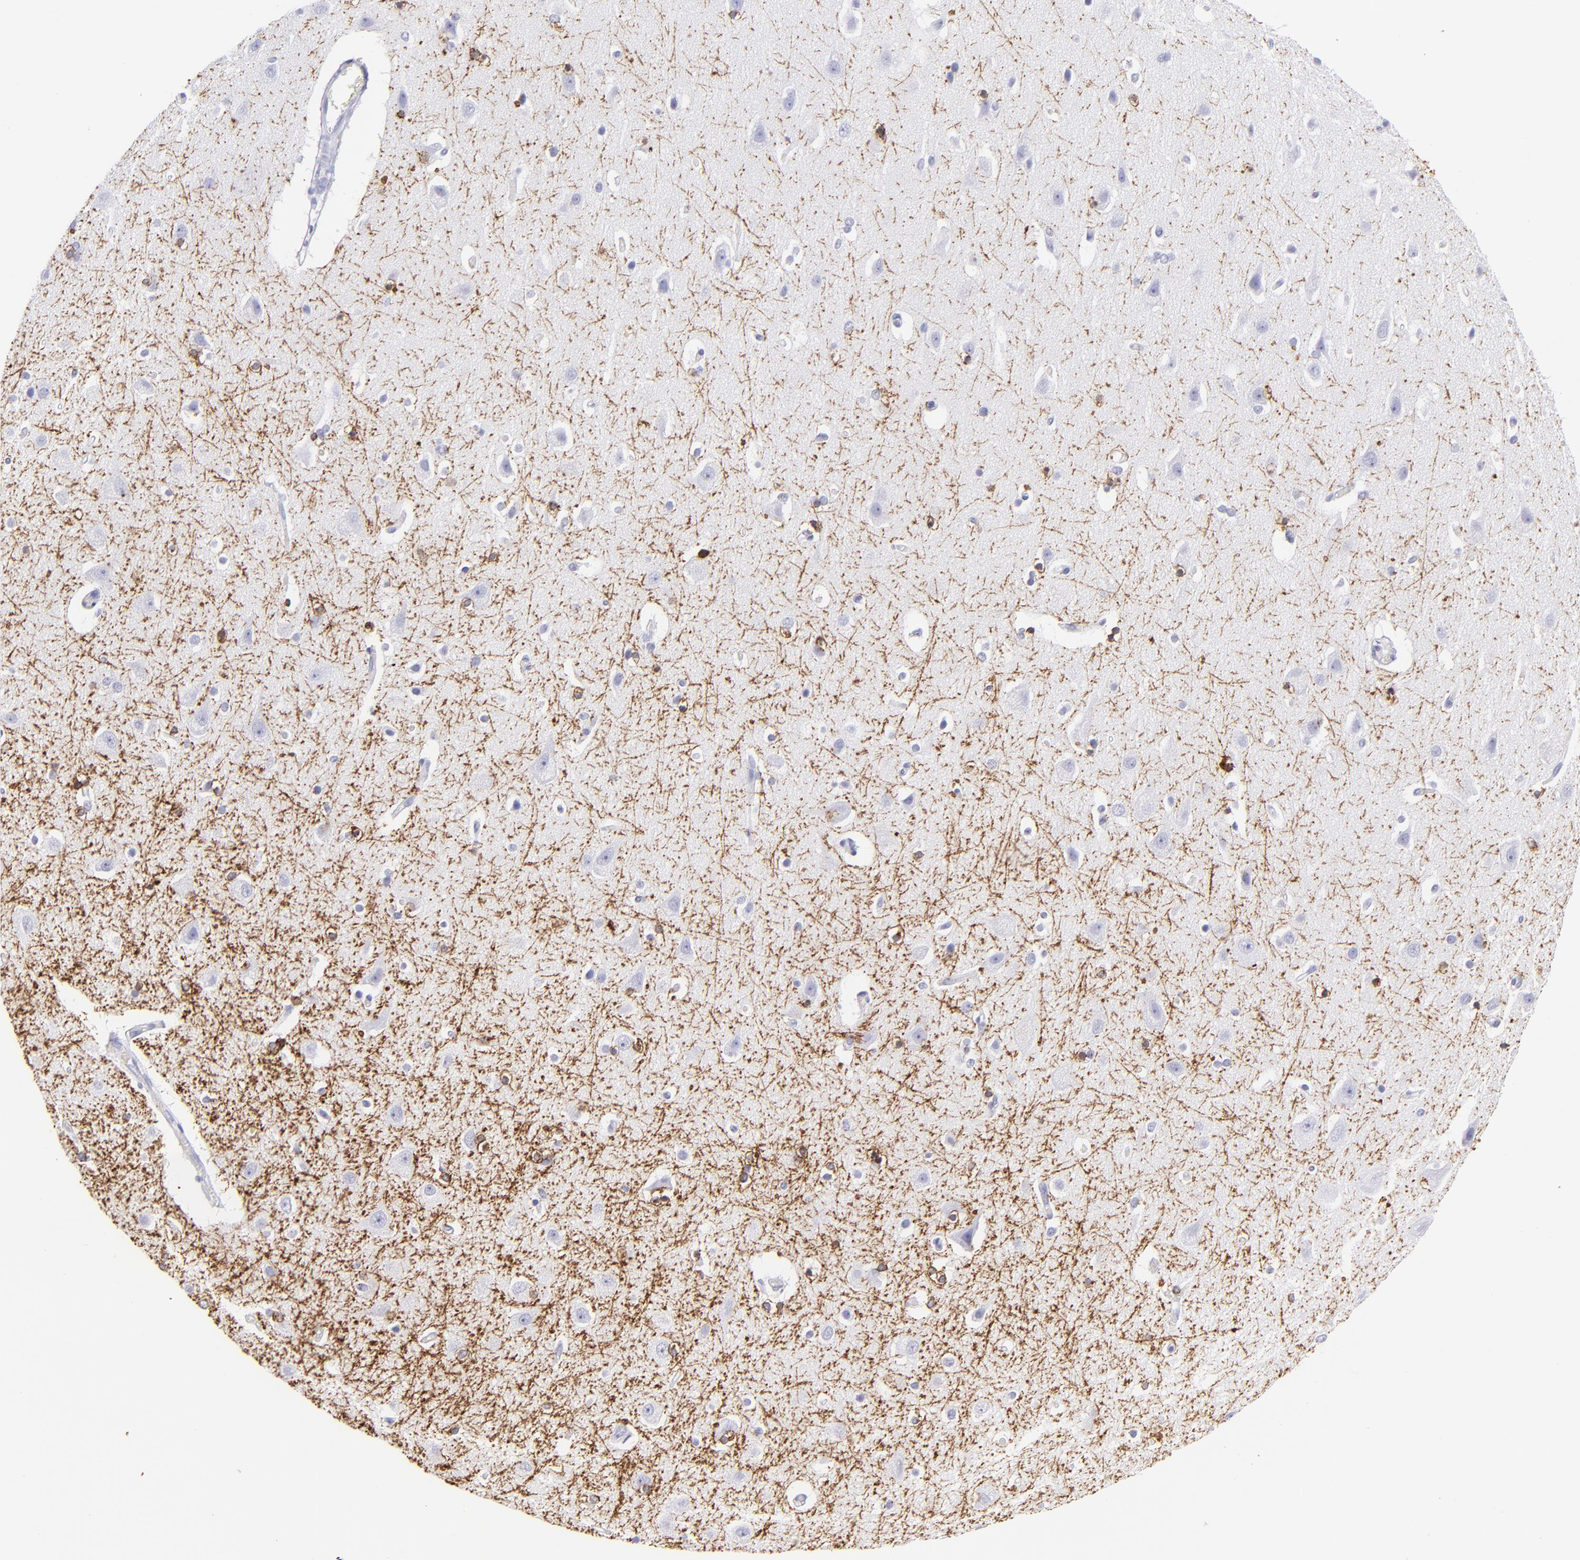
{"staining": {"intensity": "strong", "quantity": "25%-75%", "location": "cytoplasmic/membranous"}, "tissue": "caudate", "cell_type": "Glial cells", "image_type": "normal", "snomed": [{"axis": "morphology", "description": "Normal tissue, NOS"}, {"axis": "topography", "description": "Lateral ventricle wall"}], "caption": "IHC of benign human caudate shows high levels of strong cytoplasmic/membranous expression in approximately 25%-75% of glial cells. The staining was performed using DAB (3,3'-diaminobenzidine) to visualize the protein expression in brown, while the nuclei were stained in blue with hematoxylin (Magnification: 20x).", "gene": "CNP", "patient": {"sex": "female", "age": 54}}